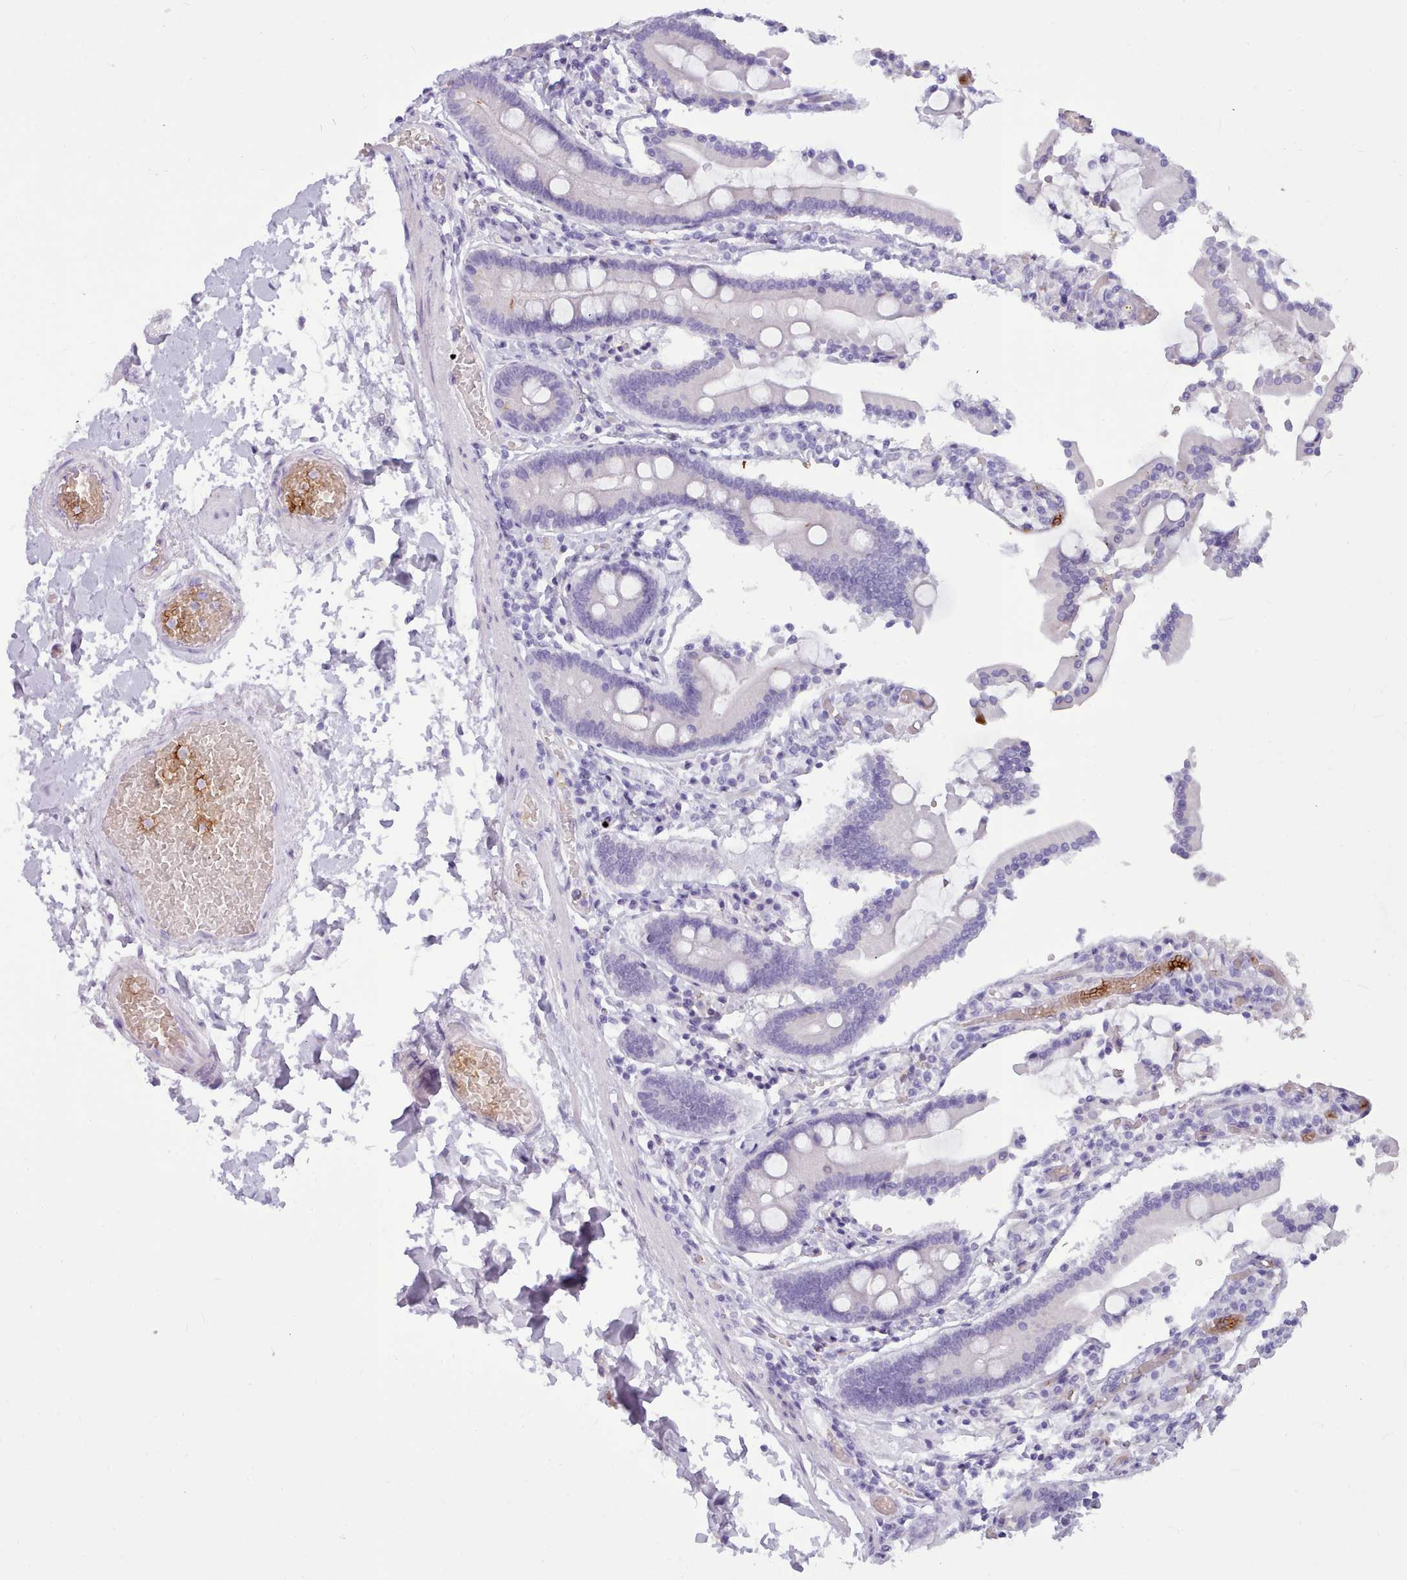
{"staining": {"intensity": "negative", "quantity": "none", "location": "none"}, "tissue": "duodenum", "cell_type": "Glandular cells", "image_type": "normal", "snomed": [{"axis": "morphology", "description": "Normal tissue, NOS"}, {"axis": "topography", "description": "Duodenum"}], "caption": "This histopathology image is of normal duodenum stained with immunohistochemistry (IHC) to label a protein in brown with the nuclei are counter-stained blue. There is no positivity in glandular cells. (Stains: DAB (3,3'-diaminobenzidine) IHC with hematoxylin counter stain, Microscopy: brightfield microscopy at high magnification).", "gene": "NKX1", "patient": {"sex": "male", "age": 55}}